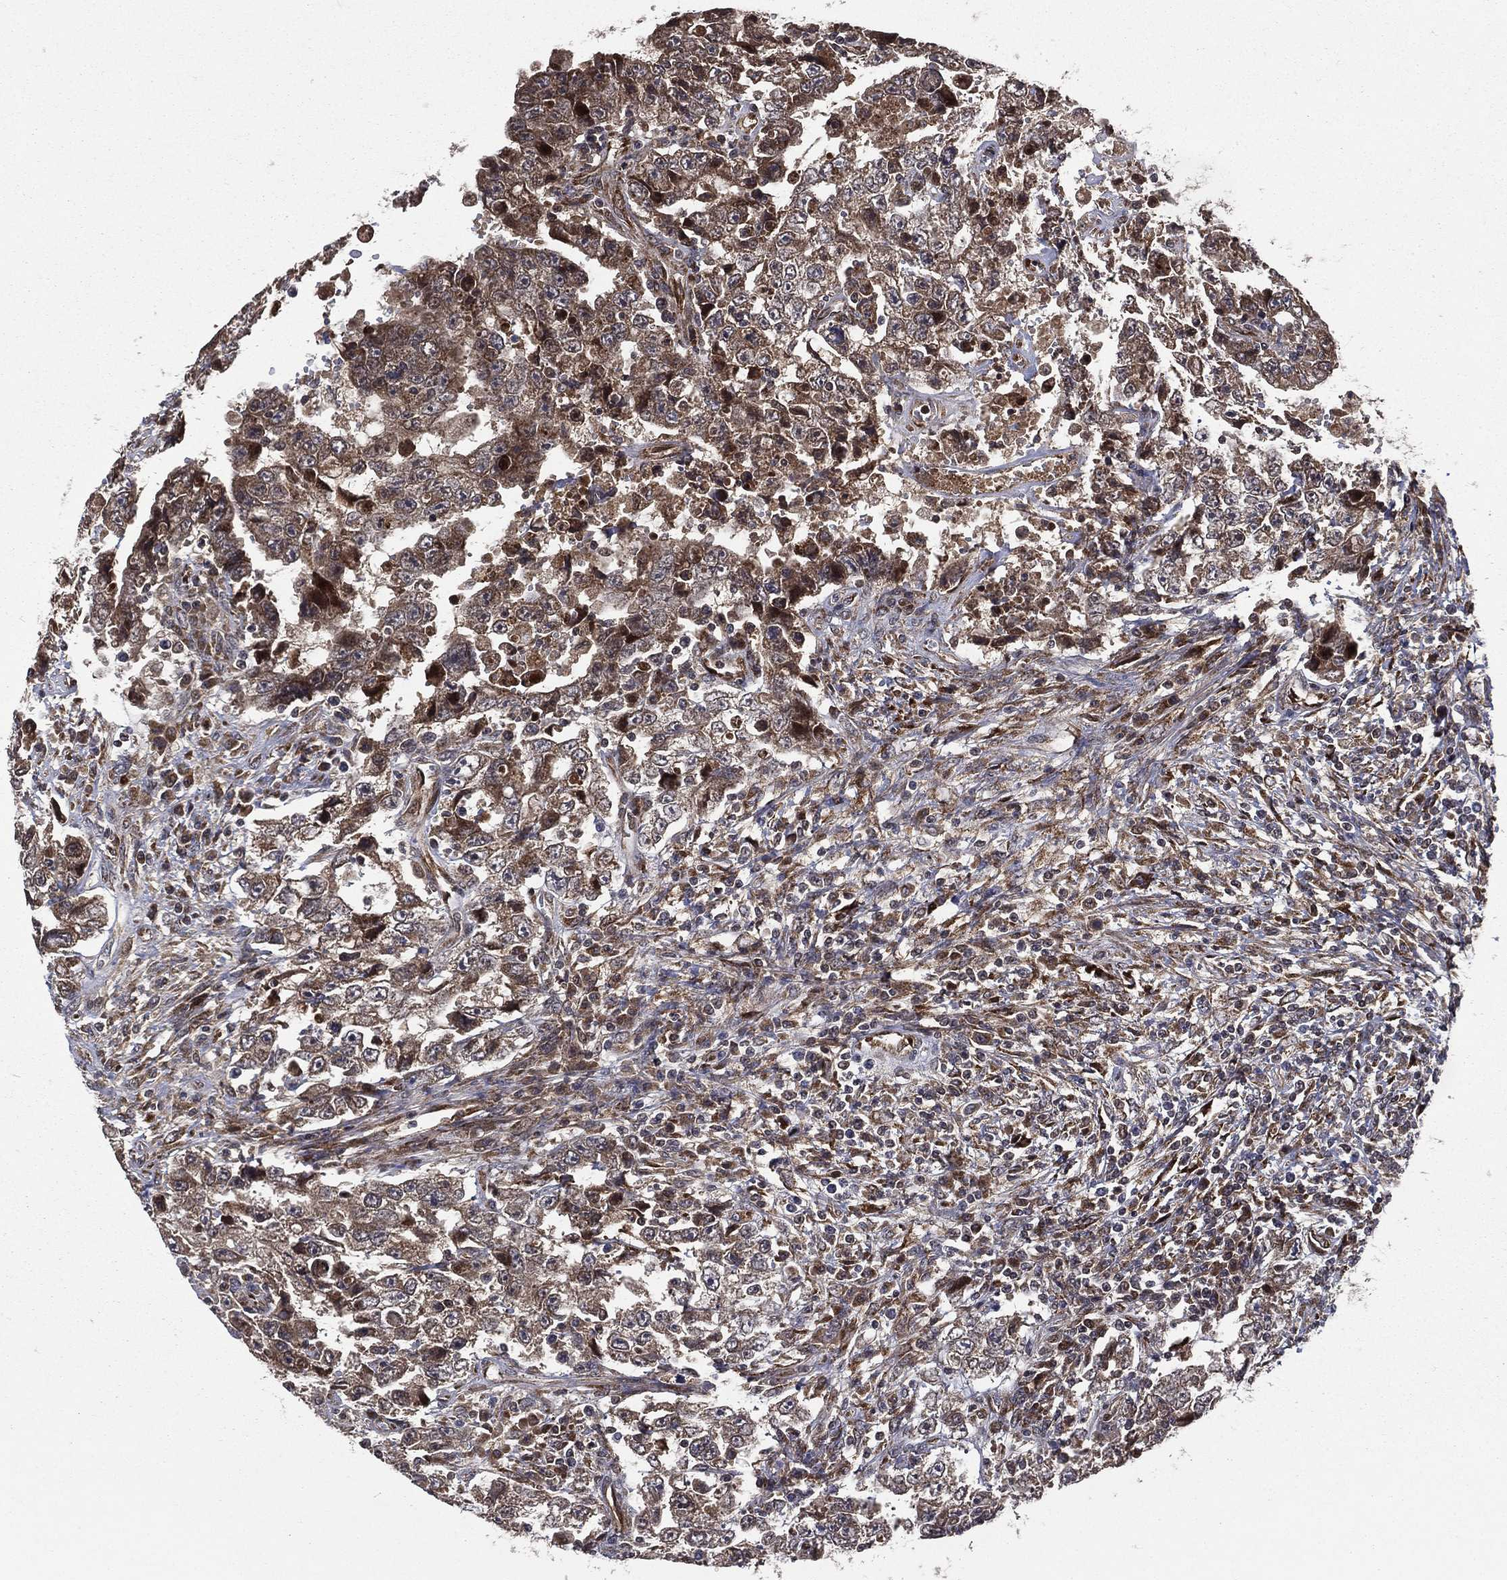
{"staining": {"intensity": "moderate", "quantity": "25%-75%", "location": "cytoplasmic/membranous"}, "tissue": "testis cancer", "cell_type": "Tumor cells", "image_type": "cancer", "snomed": [{"axis": "morphology", "description": "Carcinoma, Embryonal, NOS"}, {"axis": "topography", "description": "Testis"}], "caption": "Human testis embryonal carcinoma stained with a protein marker exhibits moderate staining in tumor cells.", "gene": "RAB11FIP4", "patient": {"sex": "male", "age": 26}}